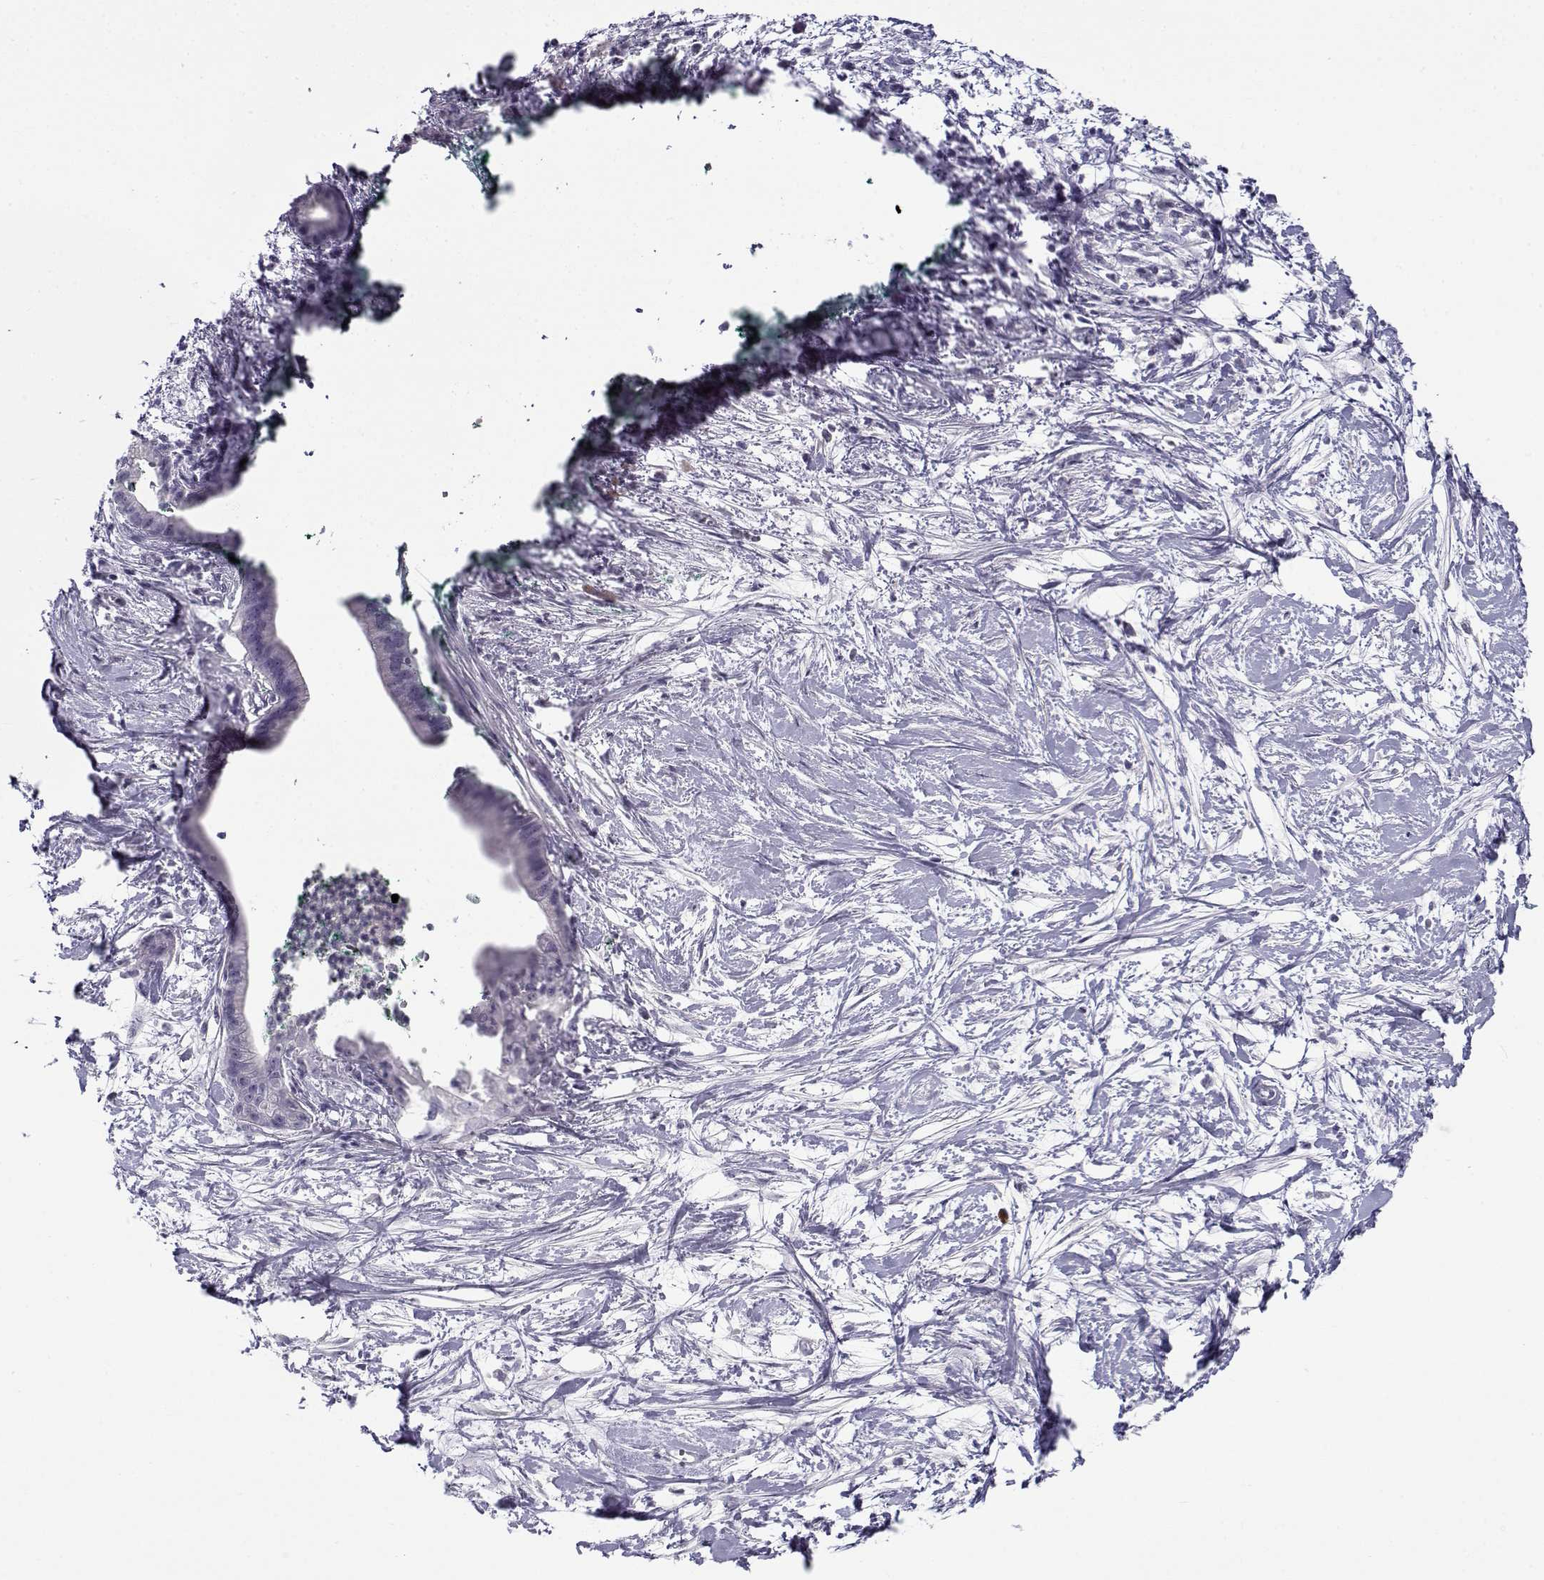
{"staining": {"intensity": "negative", "quantity": "none", "location": "none"}, "tissue": "pancreatic cancer", "cell_type": "Tumor cells", "image_type": "cancer", "snomed": [{"axis": "morphology", "description": "Normal tissue, NOS"}, {"axis": "morphology", "description": "Adenocarcinoma, NOS"}, {"axis": "topography", "description": "Lymph node"}, {"axis": "topography", "description": "Pancreas"}], "caption": "Tumor cells are negative for protein expression in human pancreatic cancer.", "gene": "FAM166A", "patient": {"sex": "female", "age": 58}}